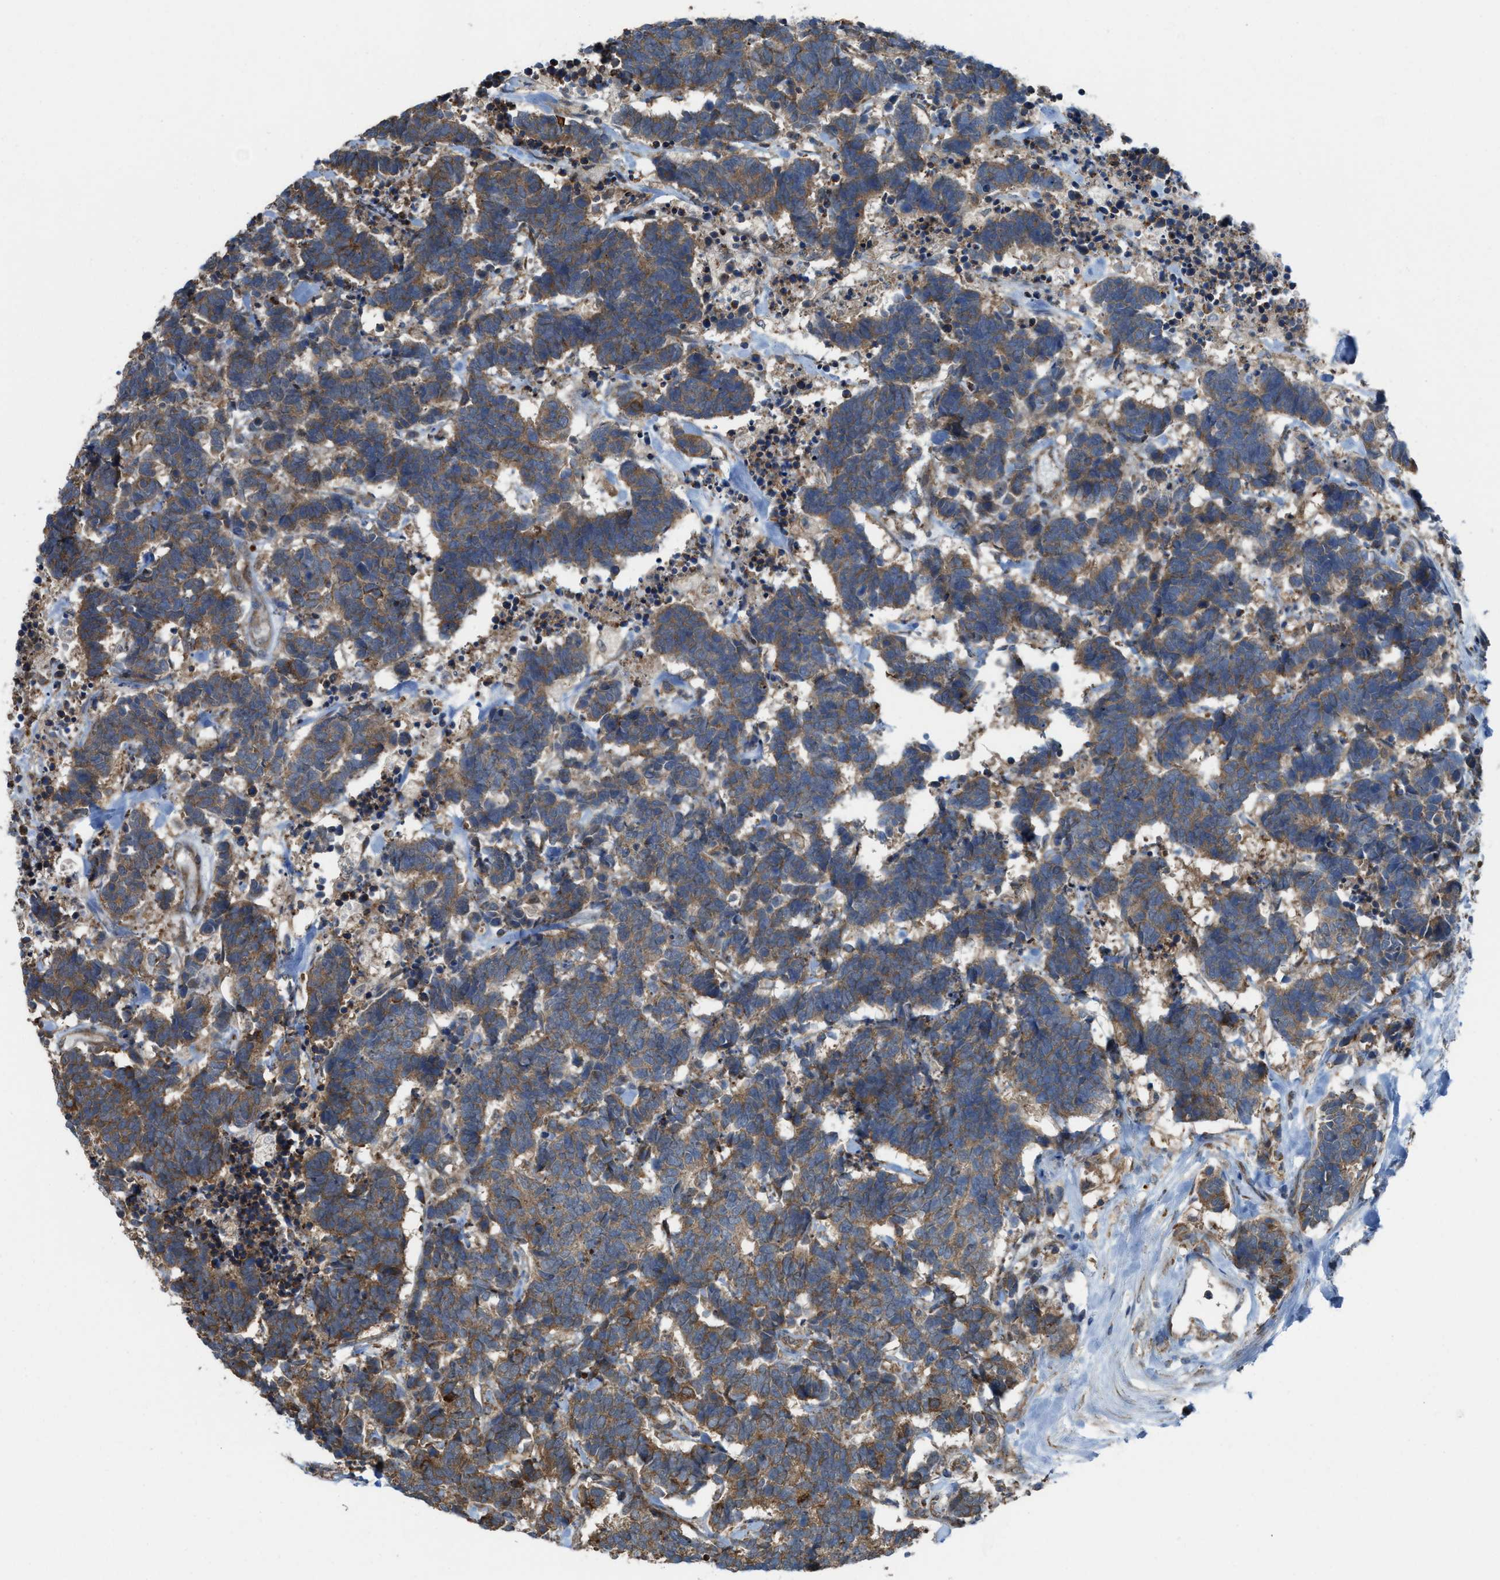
{"staining": {"intensity": "moderate", "quantity": ">75%", "location": "cytoplasmic/membranous"}, "tissue": "carcinoid", "cell_type": "Tumor cells", "image_type": "cancer", "snomed": [{"axis": "morphology", "description": "Carcinoma, NOS"}, {"axis": "morphology", "description": "Carcinoid, malignant, NOS"}, {"axis": "topography", "description": "Urinary bladder"}], "caption": "Immunohistochemistry of human carcinoma shows medium levels of moderate cytoplasmic/membranous staining in approximately >75% of tumor cells. Nuclei are stained in blue.", "gene": "PLAA", "patient": {"sex": "male", "age": 57}}